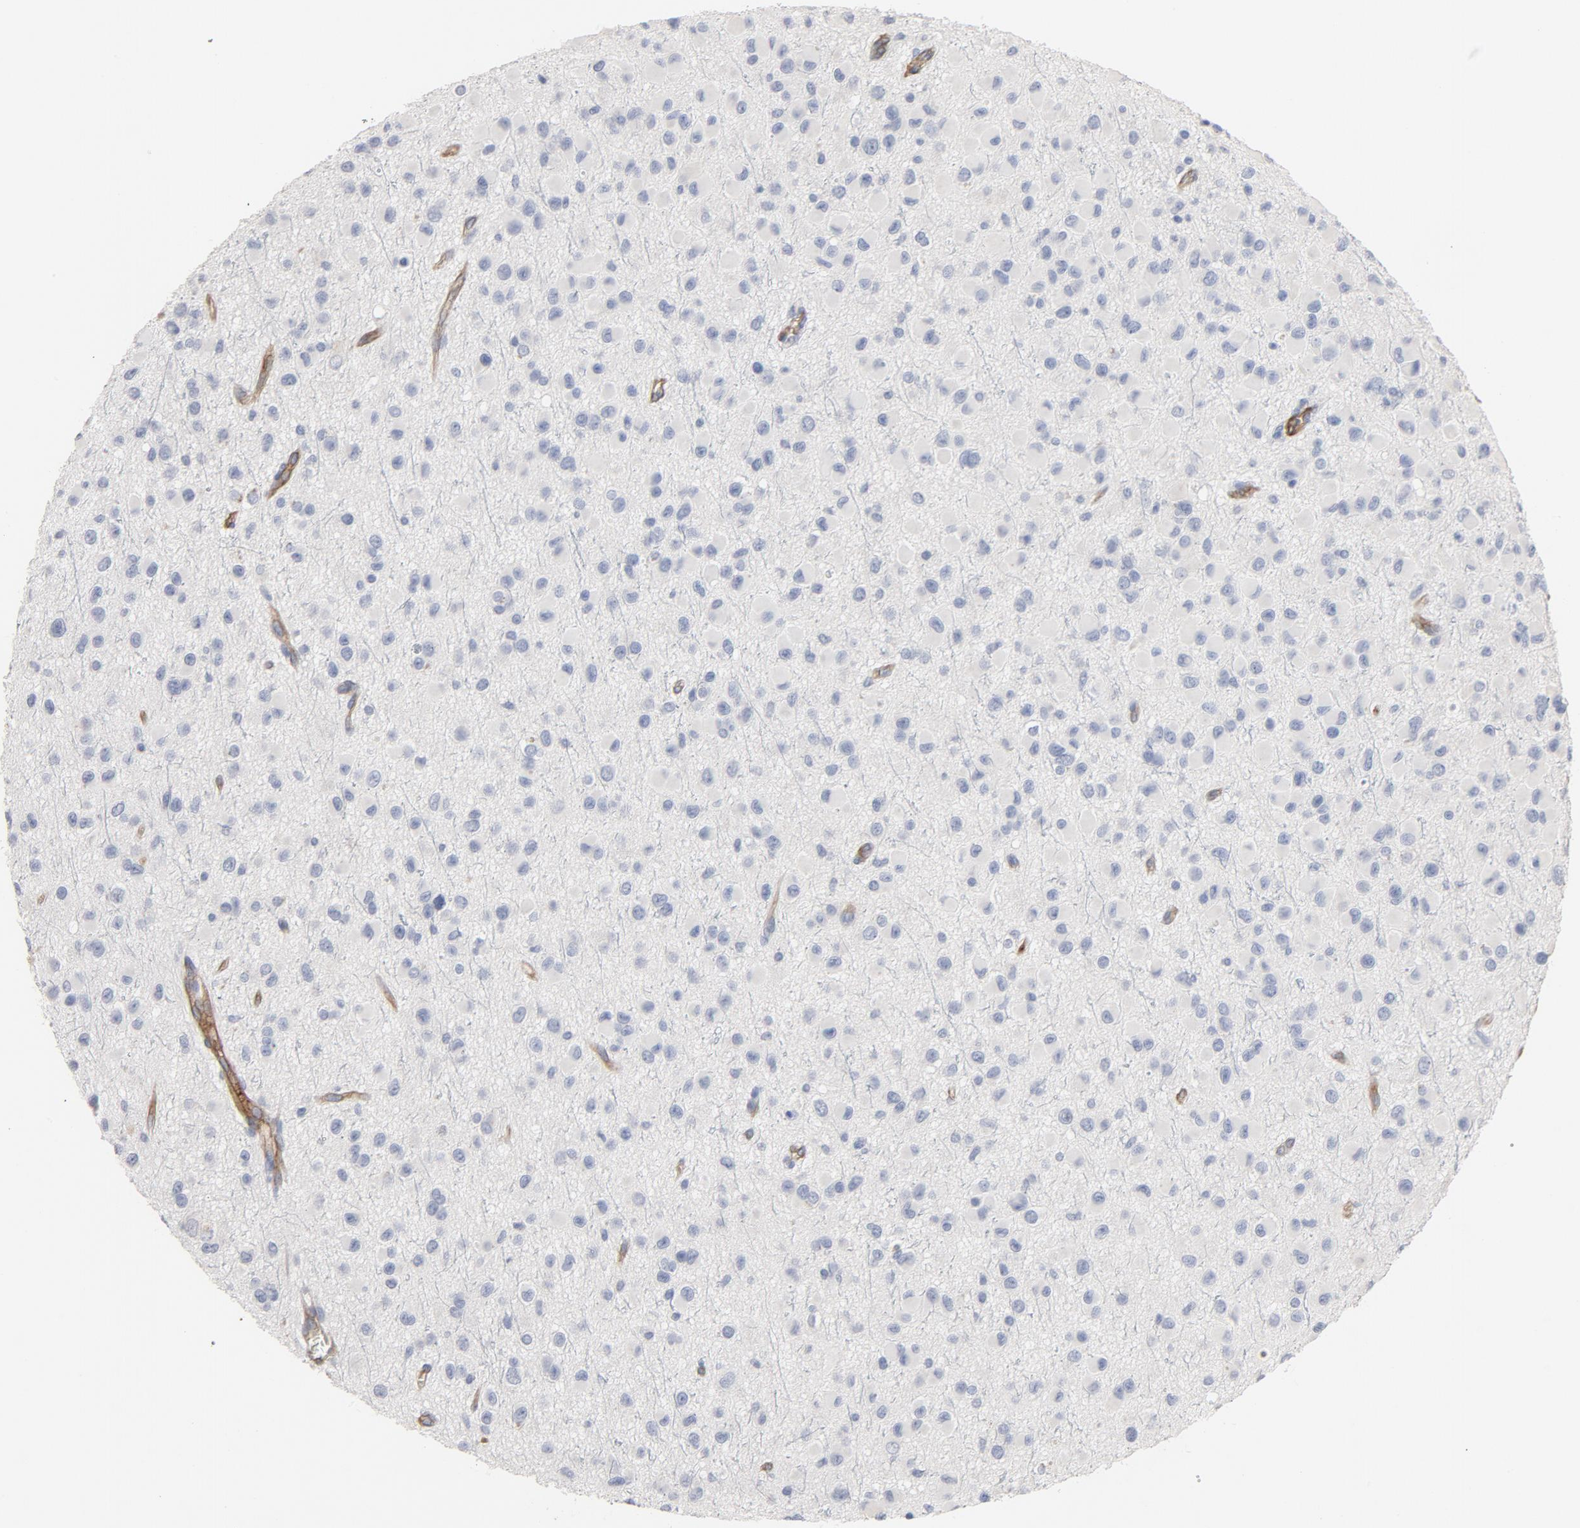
{"staining": {"intensity": "negative", "quantity": "none", "location": "none"}, "tissue": "glioma", "cell_type": "Tumor cells", "image_type": "cancer", "snomed": [{"axis": "morphology", "description": "Glioma, malignant, Low grade"}, {"axis": "topography", "description": "Brain"}], "caption": "A micrograph of glioma stained for a protein demonstrates no brown staining in tumor cells.", "gene": "KDR", "patient": {"sex": "male", "age": 42}}